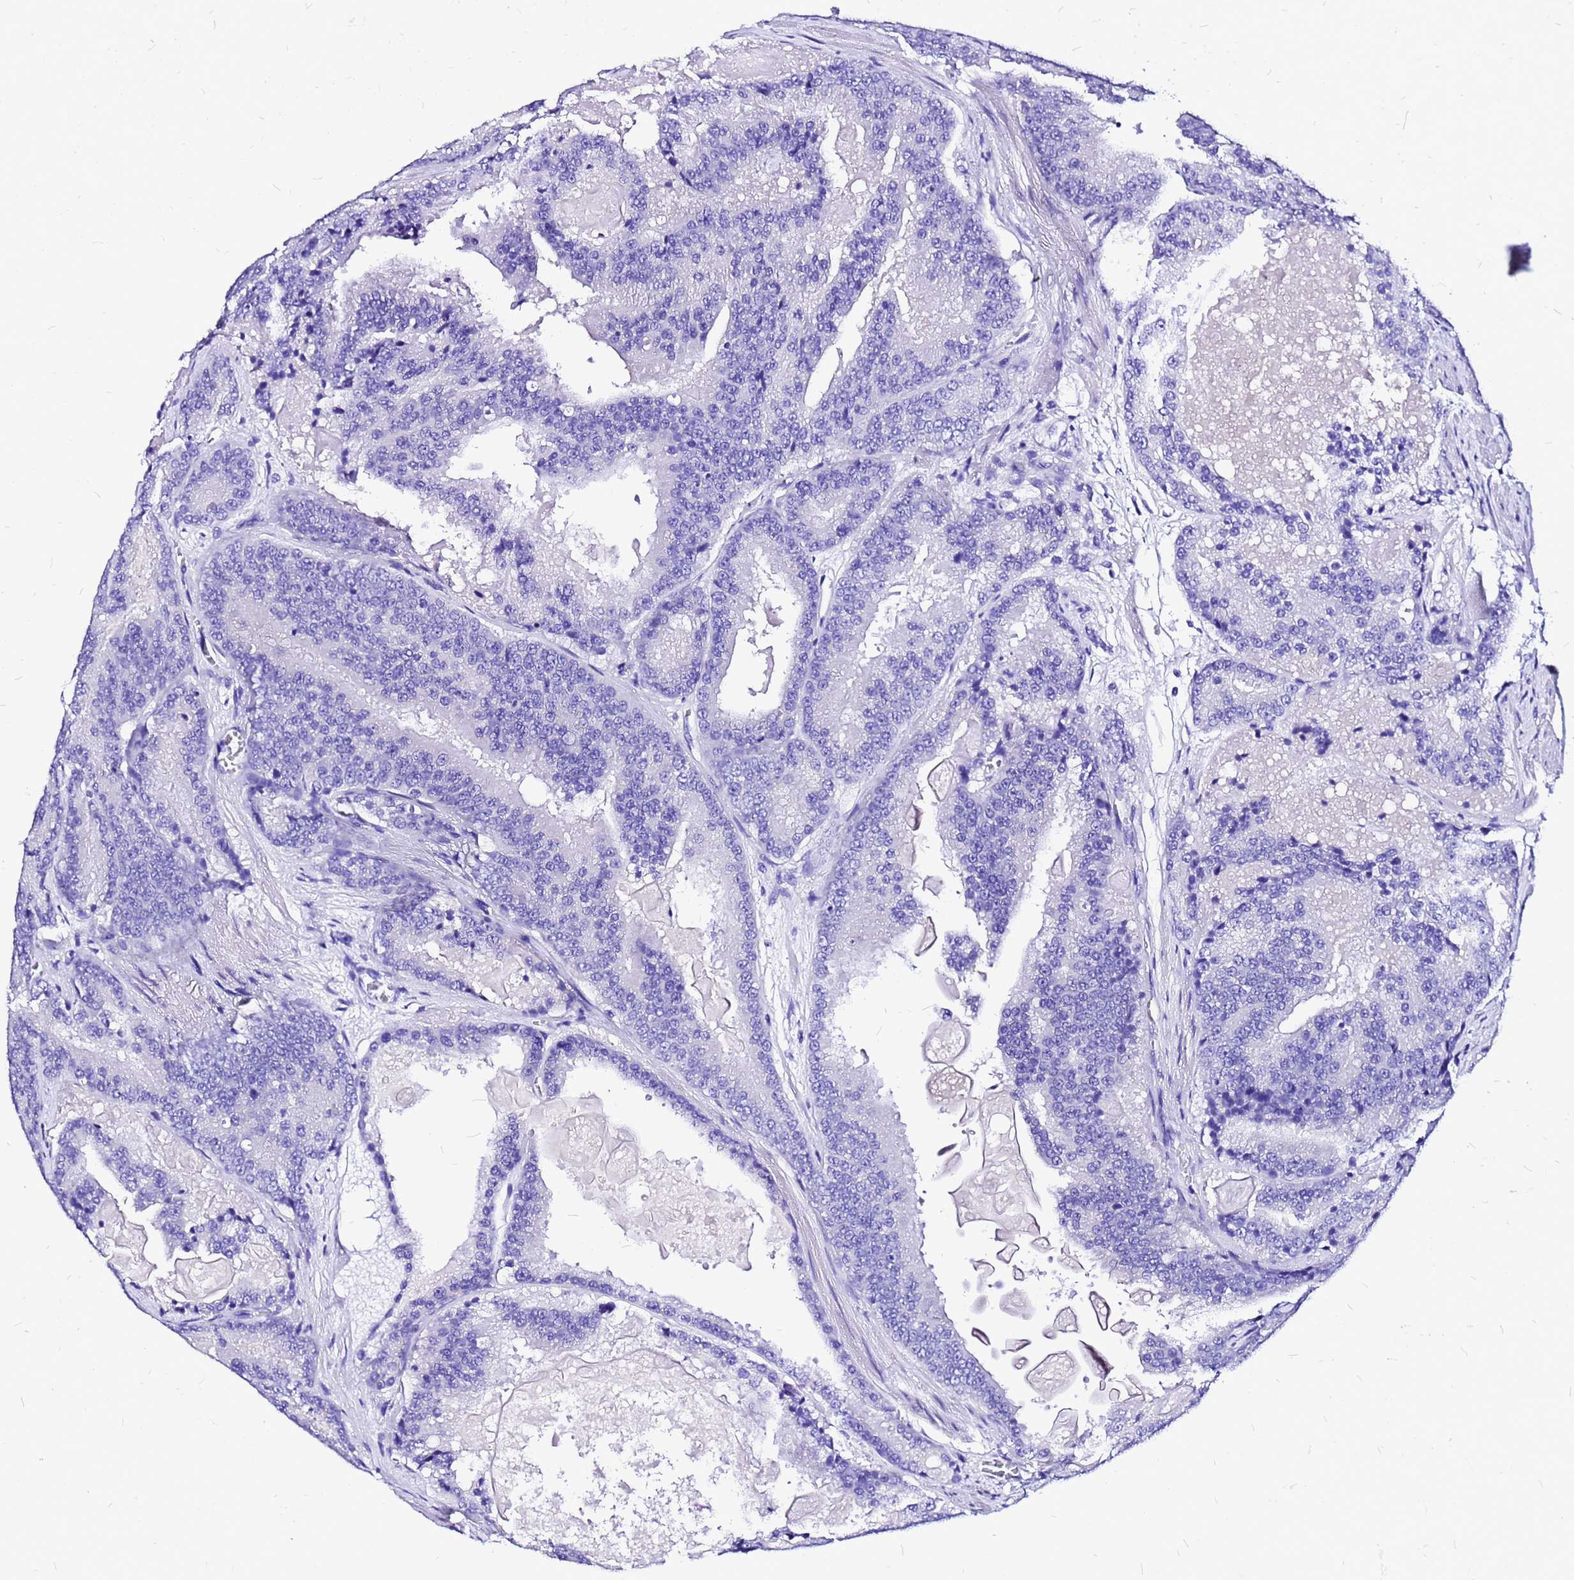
{"staining": {"intensity": "negative", "quantity": "none", "location": "none"}, "tissue": "prostate cancer", "cell_type": "Tumor cells", "image_type": "cancer", "snomed": [{"axis": "morphology", "description": "Adenocarcinoma, High grade"}, {"axis": "topography", "description": "Prostate"}], "caption": "Human prostate cancer stained for a protein using immunohistochemistry (IHC) shows no expression in tumor cells.", "gene": "HERC4", "patient": {"sex": "male", "age": 61}}